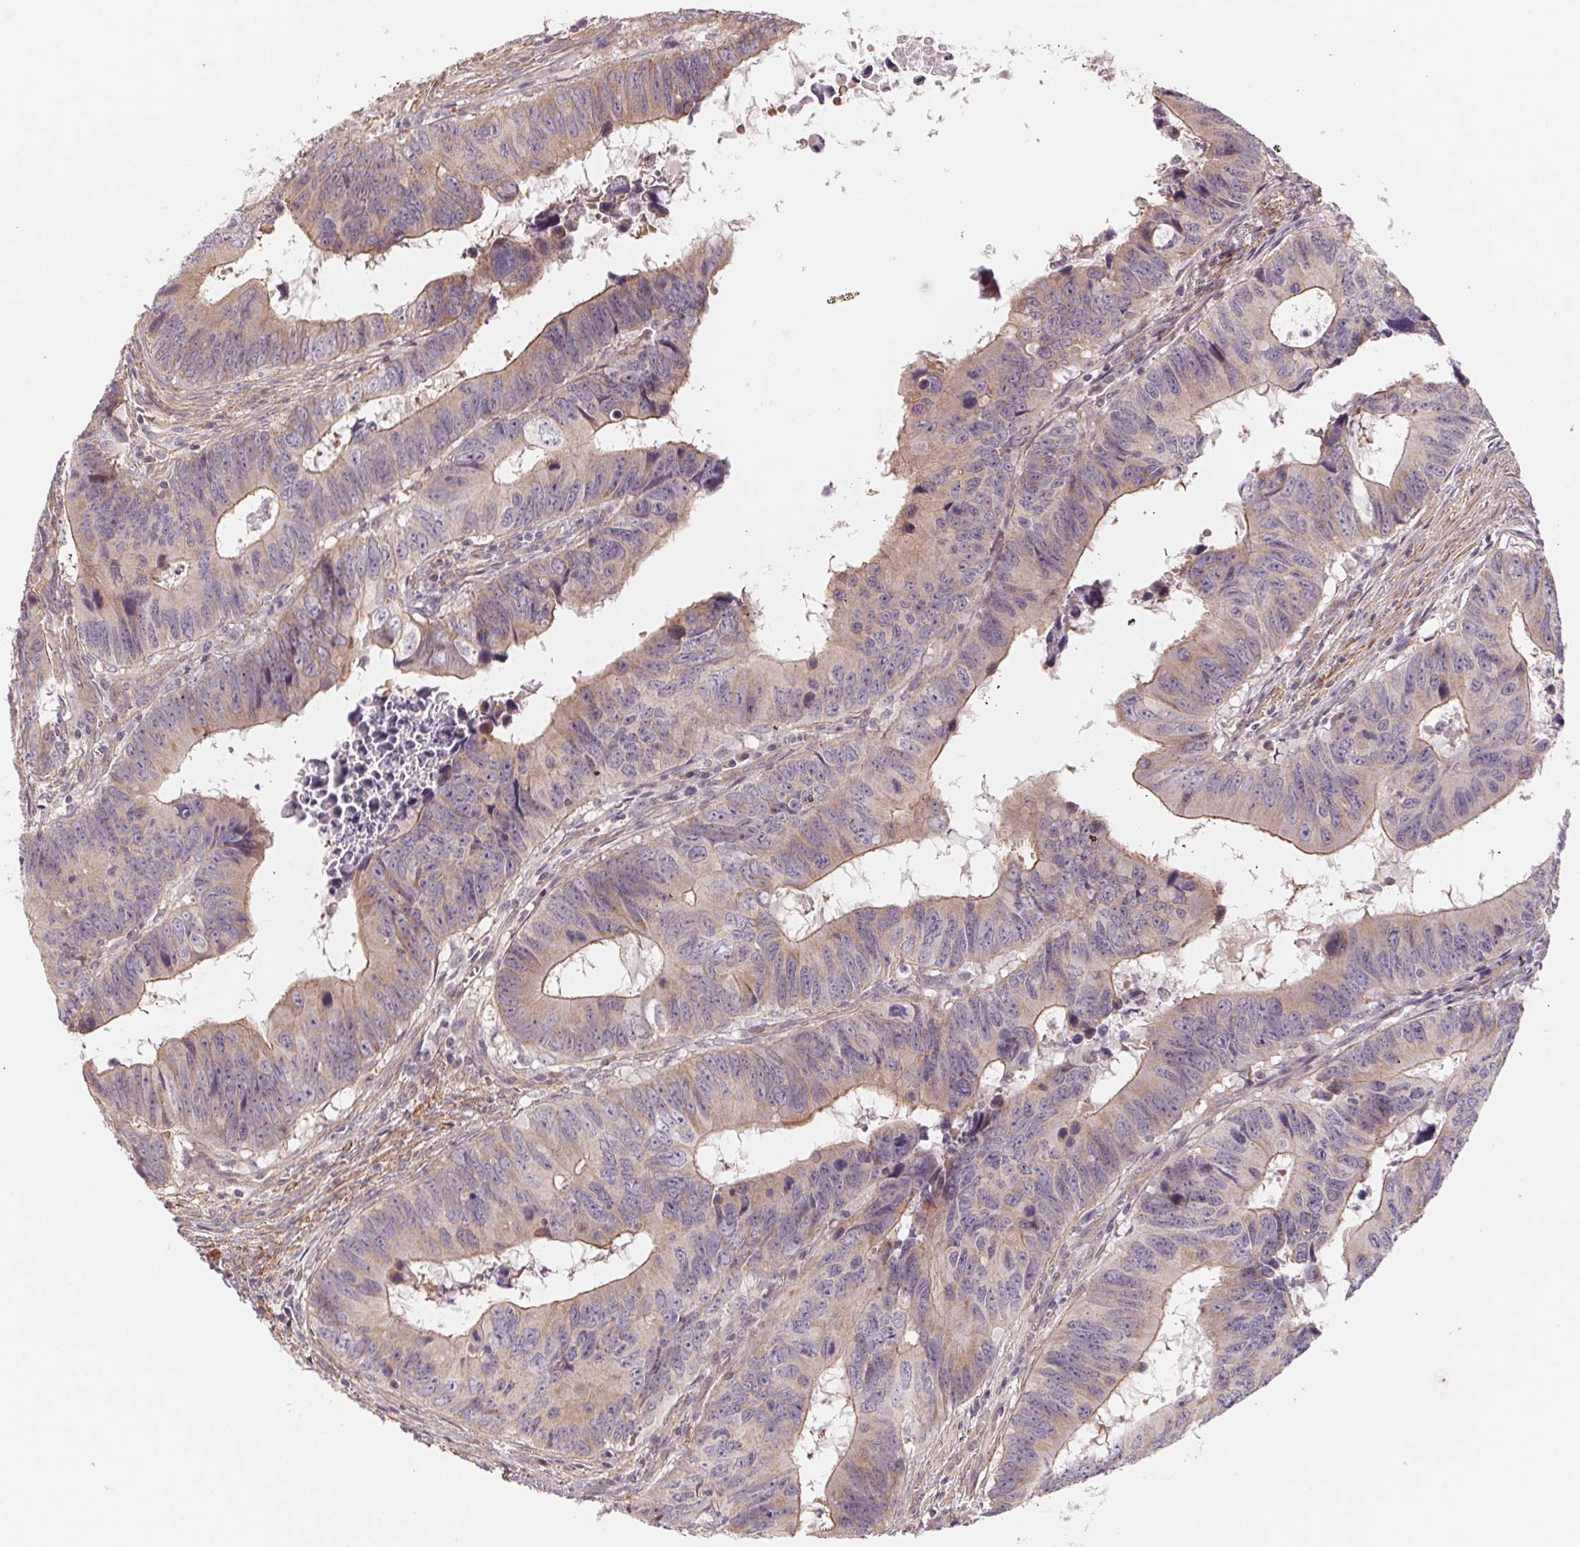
{"staining": {"intensity": "weak", "quantity": "25%-75%", "location": "cytoplasmic/membranous"}, "tissue": "colorectal cancer", "cell_type": "Tumor cells", "image_type": "cancer", "snomed": [{"axis": "morphology", "description": "Adenocarcinoma, NOS"}, {"axis": "topography", "description": "Colon"}], "caption": "Colorectal cancer stained with a protein marker shows weak staining in tumor cells.", "gene": "CCDC112", "patient": {"sex": "female", "age": 82}}